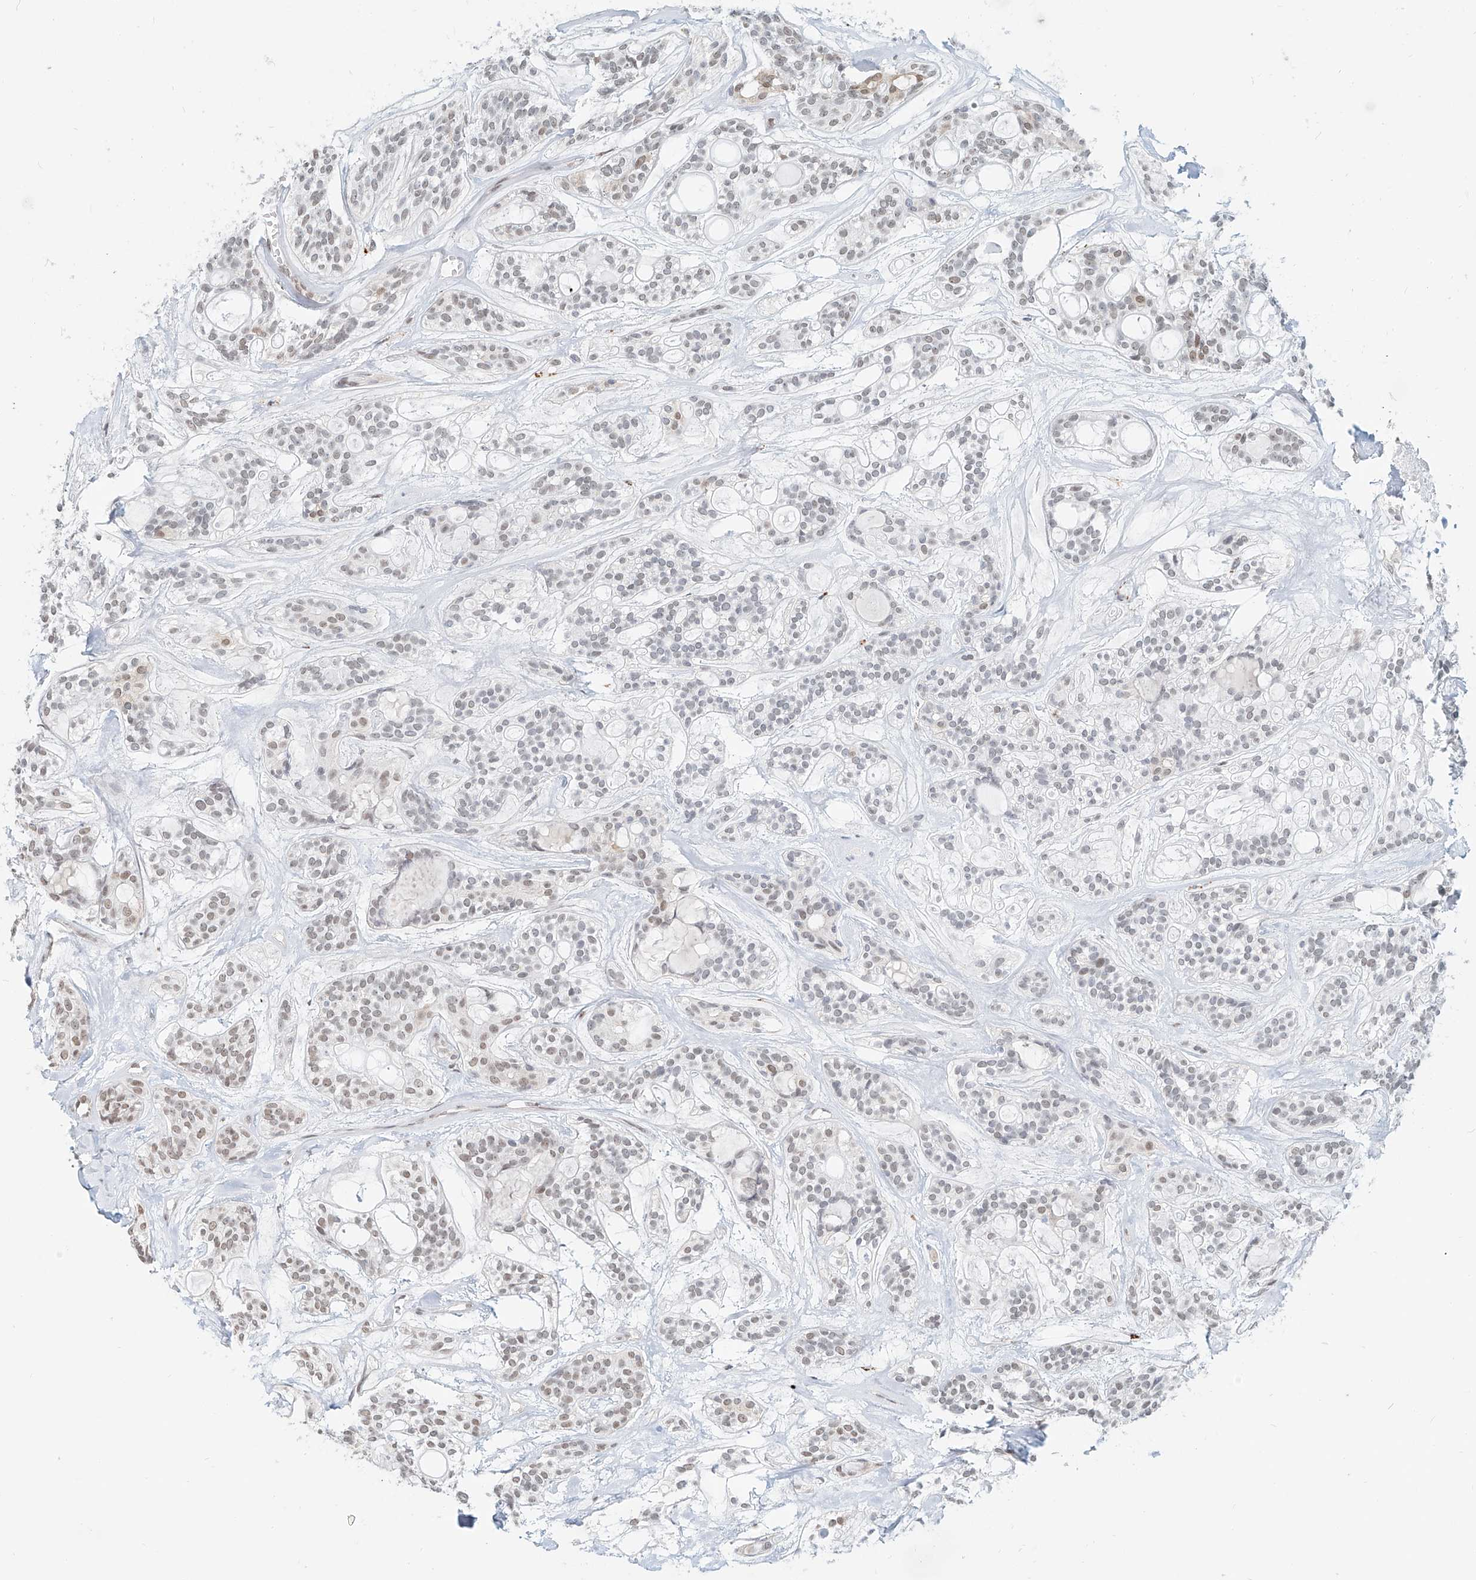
{"staining": {"intensity": "weak", "quantity": "25%-75%", "location": "nuclear"}, "tissue": "head and neck cancer", "cell_type": "Tumor cells", "image_type": "cancer", "snomed": [{"axis": "morphology", "description": "Adenocarcinoma, NOS"}, {"axis": "topography", "description": "Head-Neck"}], "caption": "The image shows a brown stain indicating the presence of a protein in the nuclear of tumor cells in adenocarcinoma (head and neck). The protein is stained brown, and the nuclei are stained in blue (DAB IHC with brightfield microscopy, high magnification).", "gene": "SASH1", "patient": {"sex": "male", "age": 66}}